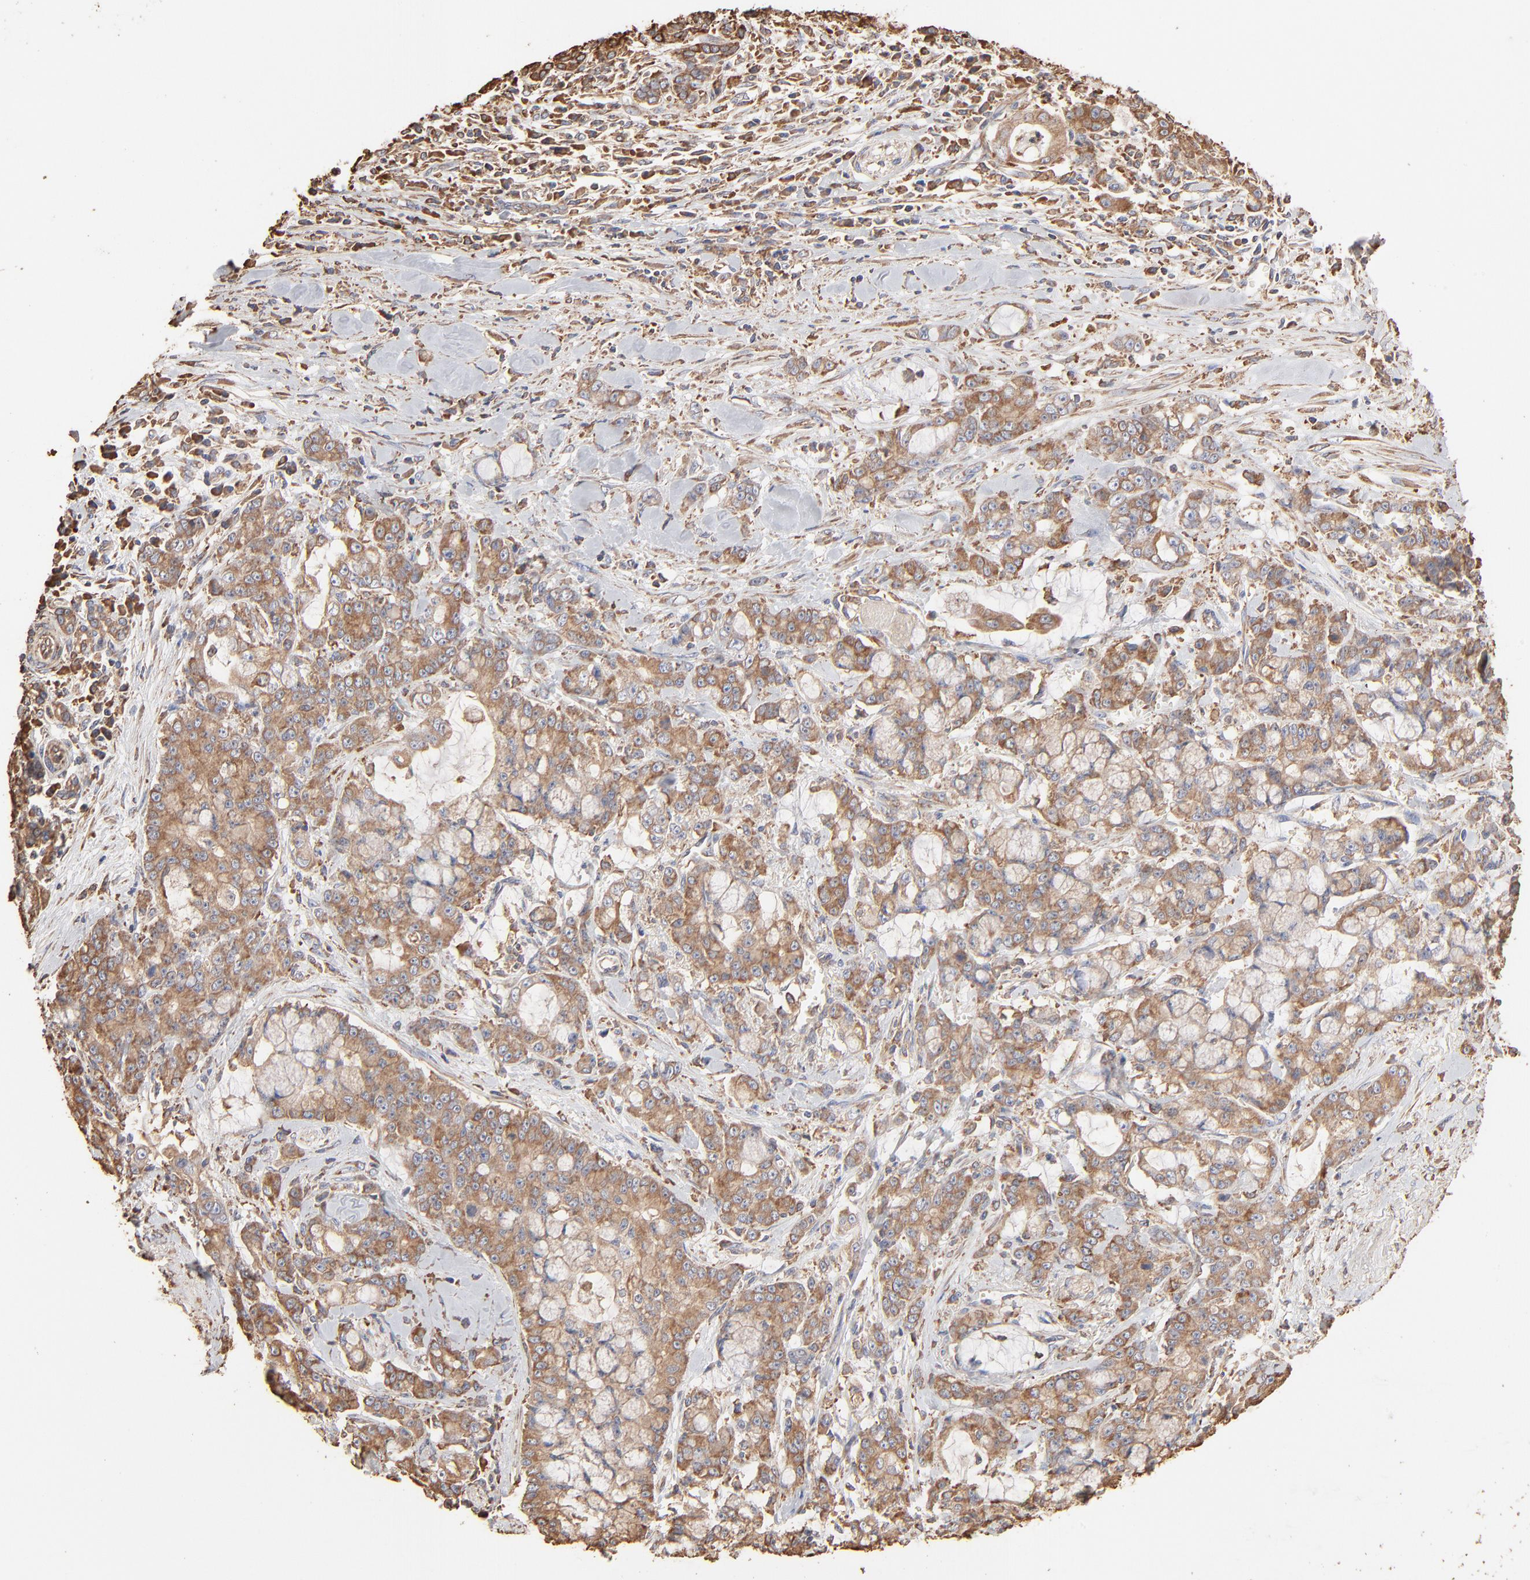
{"staining": {"intensity": "moderate", "quantity": ">75%", "location": "cytoplasmic/membranous"}, "tissue": "pancreatic cancer", "cell_type": "Tumor cells", "image_type": "cancer", "snomed": [{"axis": "morphology", "description": "Adenocarcinoma, NOS"}, {"axis": "topography", "description": "Pancreas"}], "caption": "Human pancreatic cancer stained with a protein marker shows moderate staining in tumor cells.", "gene": "PDIA3", "patient": {"sex": "female", "age": 73}}